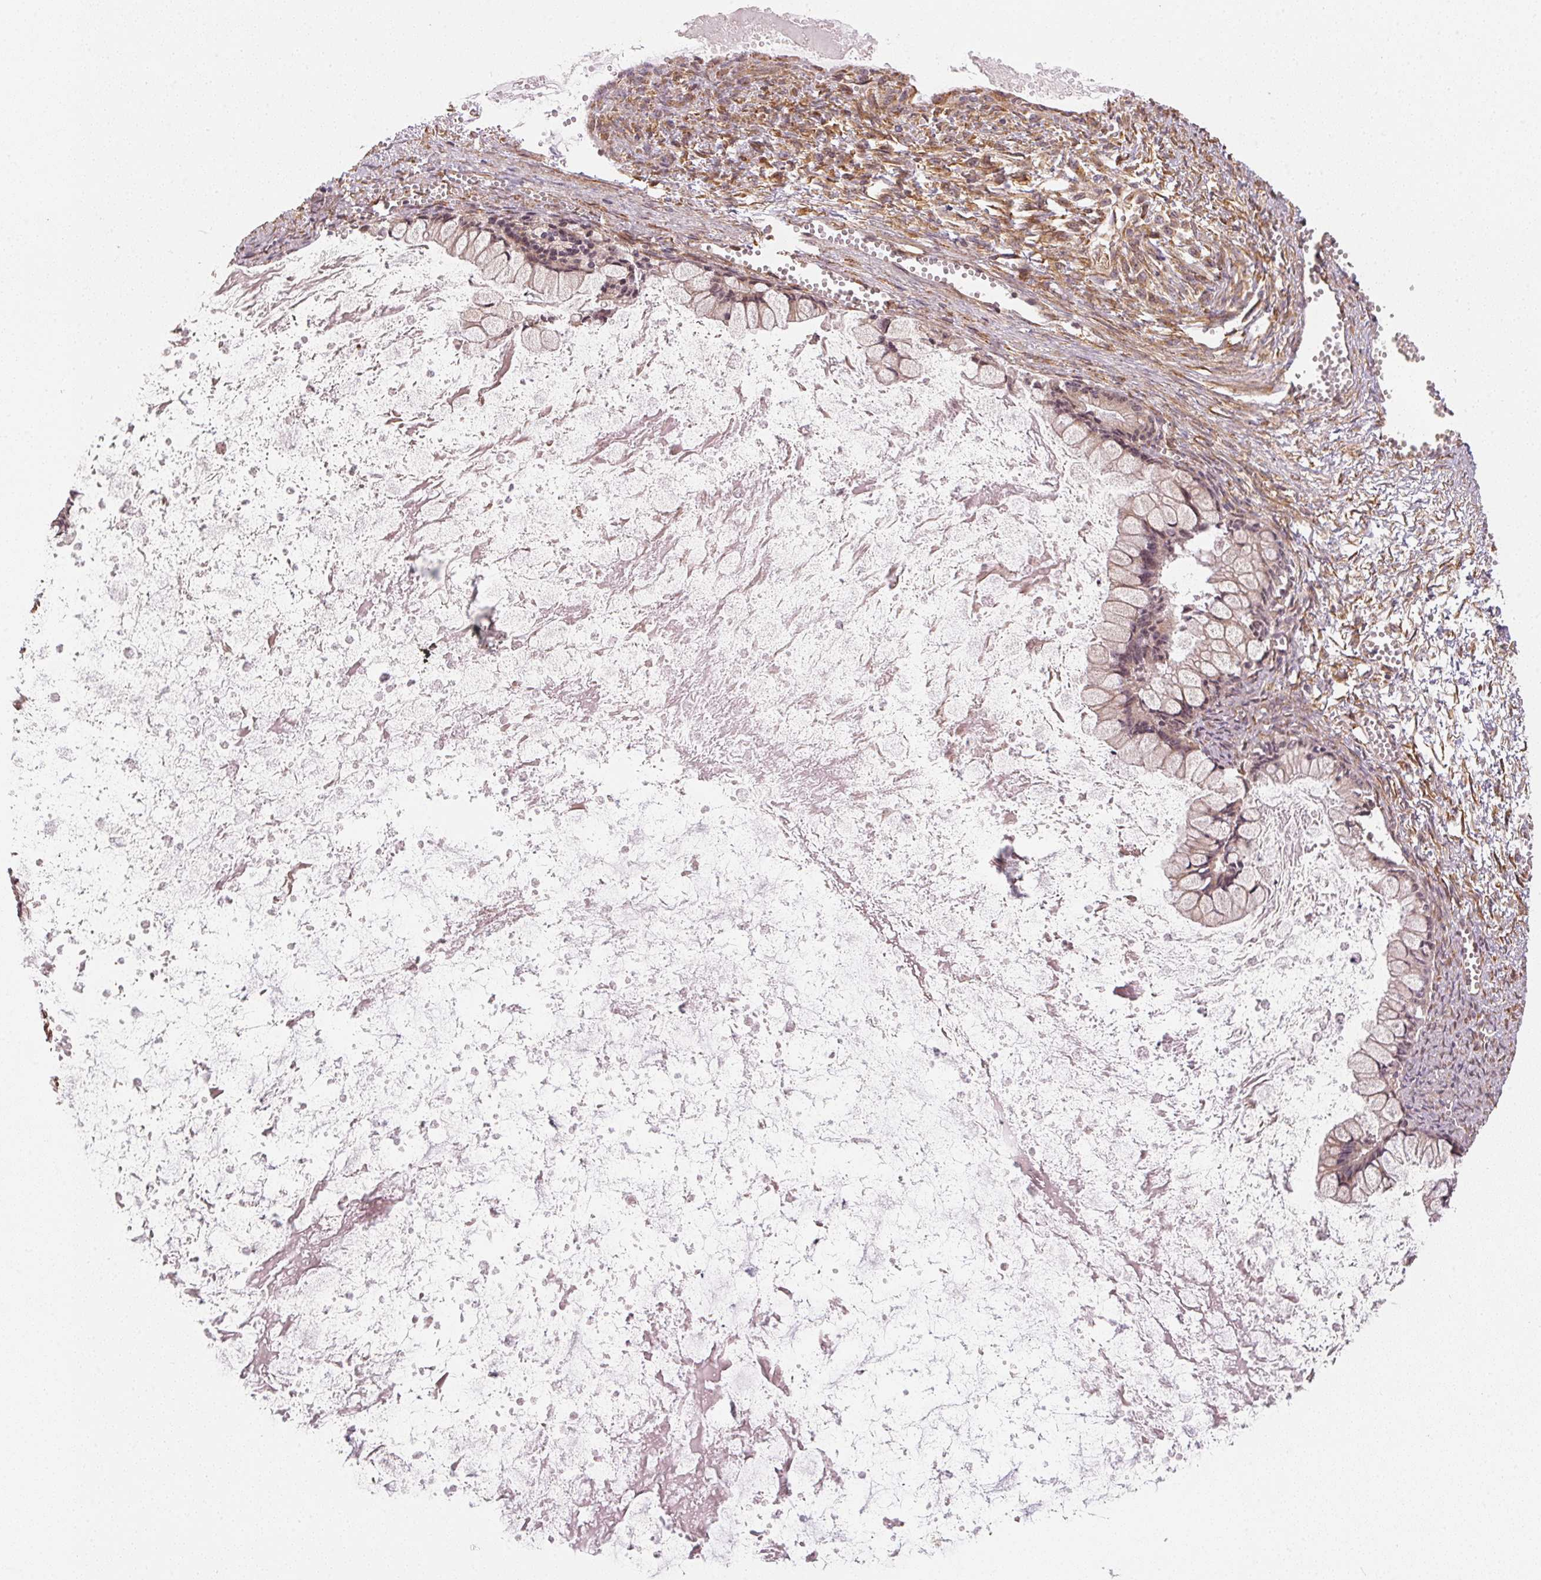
{"staining": {"intensity": "weak", "quantity": "<25%", "location": "cytoplasmic/membranous"}, "tissue": "ovarian cancer", "cell_type": "Tumor cells", "image_type": "cancer", "snomed": [{"axis": "morphology", "description": "Cystadenocarcinoma, mucinous, NOS"}, {"axis": "topography", "description": "Ovary"}], "caption": "The photomicrograph shows no staining of tumor cells in ovarian cancer (mucinous cystadenocarcinoma).", "gene": "STRN4", "patient": {"sex": "female", "age": 67}}